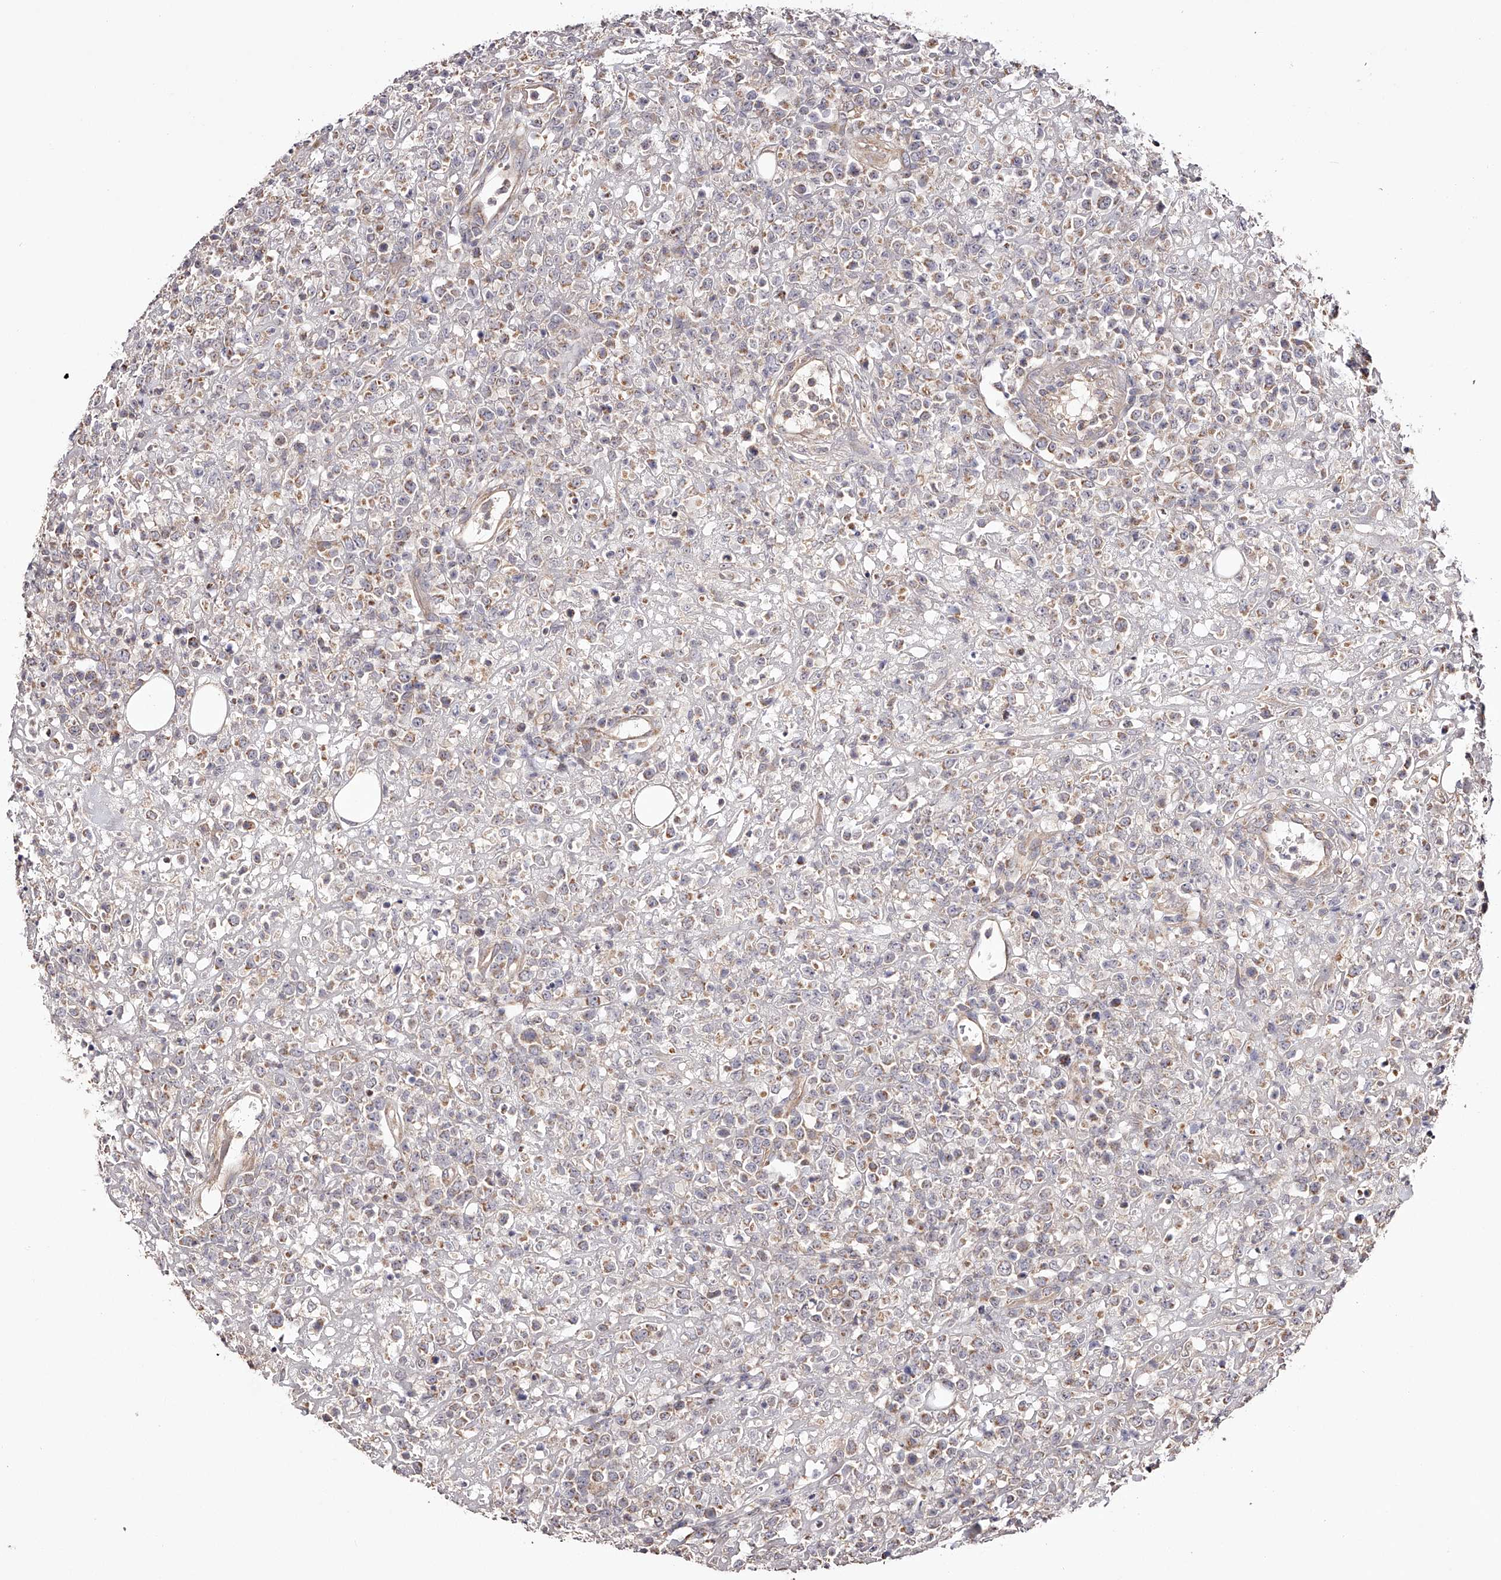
{"staining": {"intensity": "negative", "quantity": "none", "location": "none"}, "tissue": "lymphoma", "cell_type": "Tumor cells", "image_type": "cancer", "snomed": [{"axis": "morphology", "description": "Malignant lymphoma, non-Hodgkin's type, High grade"}, {"axis": "topography", "description": "Colon"}], "caption": "DAB (3,3'-diaminobenzidine) immunohistochemical staining of human high-grade malignant lymphoma, non-Hodgkin's type exhibits no significant staining in tumor cells. (Brightfield microscopy of DAB IHC at high magnification).", "gene": "USP21", "patient": {"sex": "female", "age": 53}}